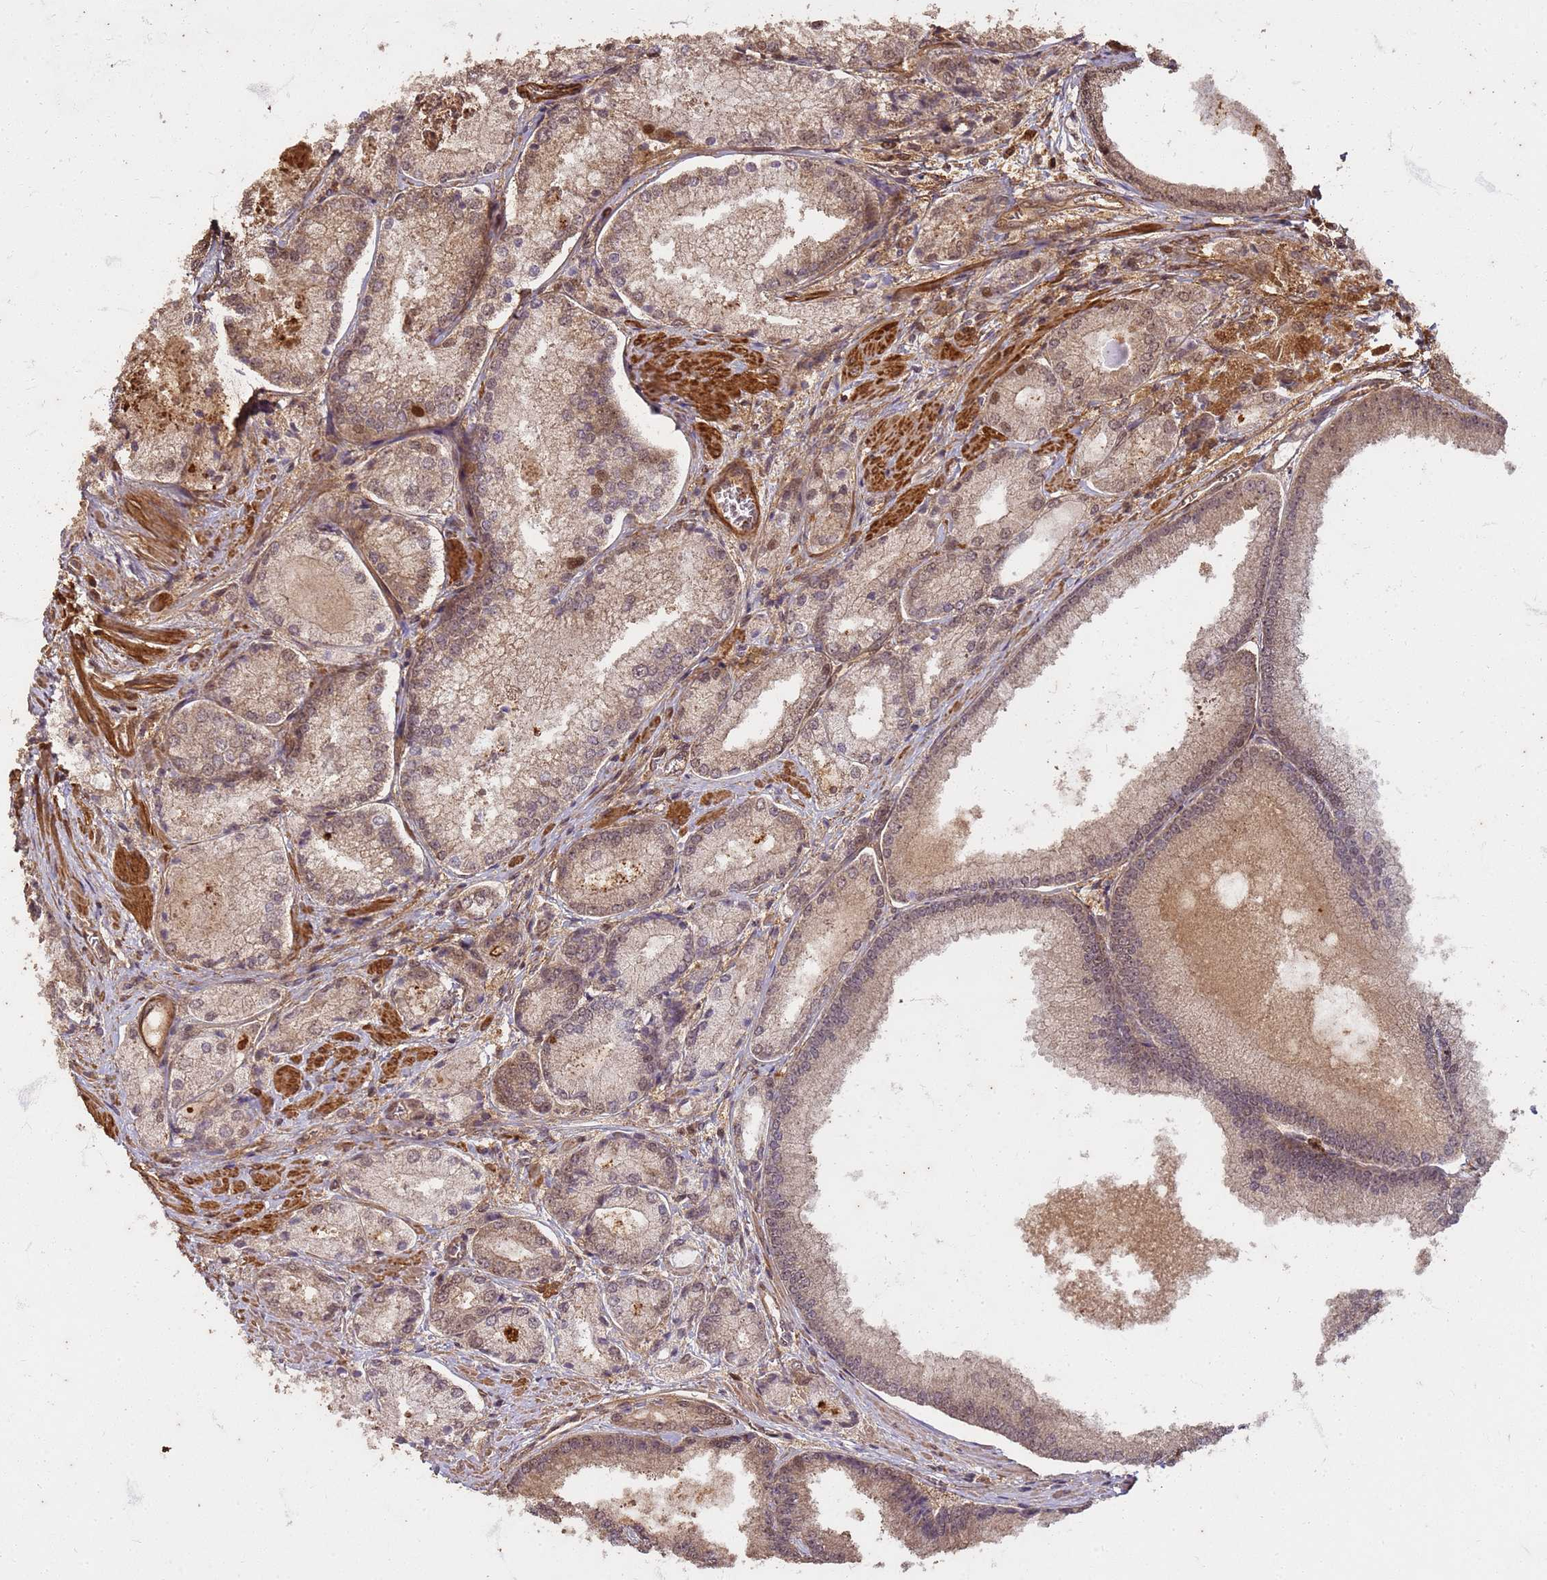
{"staining": {"intensity": "weak", "quantity": "25%-75%", "location": "cytoplasmic/membranous,nuclear"}, "tissue": "prostate cancer", "cell_type": "Tumor cells", "image_type": "cancer", "snomed": [{"axis": "morphology", "description": "Adenocarcinoma, Low grade"}, {"axis": "topography", "description": "Prostate"}], "caption": "There is low levels of weak cytoplasmic/membranous and nuclear positivity in tumor cells of low-grade adenocarcinoma (prostate), as demonstrated by immunohistochemical staining (brown color).", "gene": "KIF26A", "patient": {"sex": "male", "age": 74}}